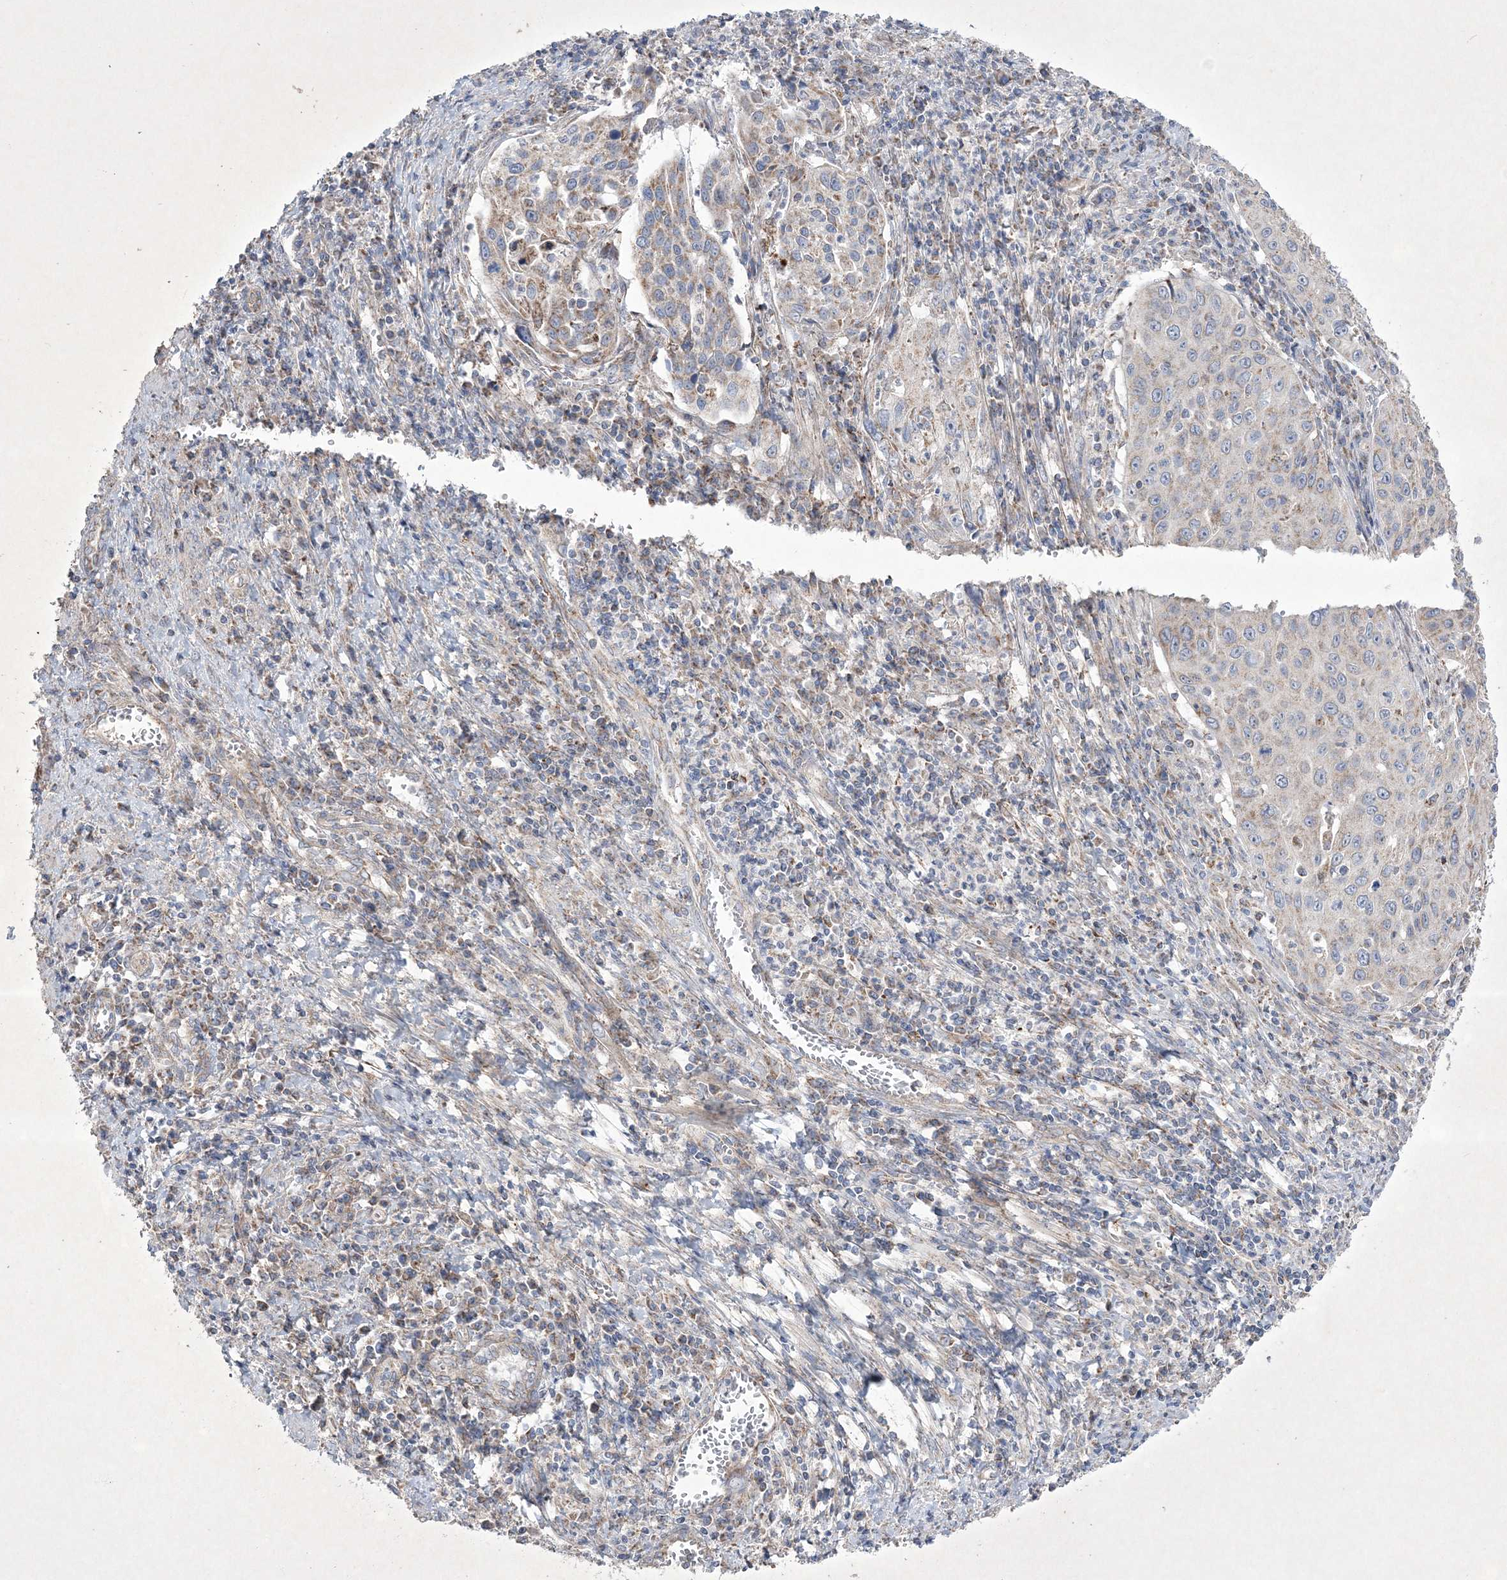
{"staining": {"intensity": "weak", "quantity": "25%-75%", "location": "cytoplasmic/membranous"}, "tissue": "cervical cancer", "cell_type": "Tumor cells", "image_type": "cancer", "snomed": [{"axis": "morphology", "description": "Squamous cell carcinoma, NOS"}, {"axis": "topography", "description": "Cervix"}], "caption": "A histopathology image of cervical squamous cell carcinoma stained for a protein exhibits weak cytoplasmic/membranous brown staining in tumor cells.", "gene": "RICTOR", "patient": {"sex": "female", "age": 32}}